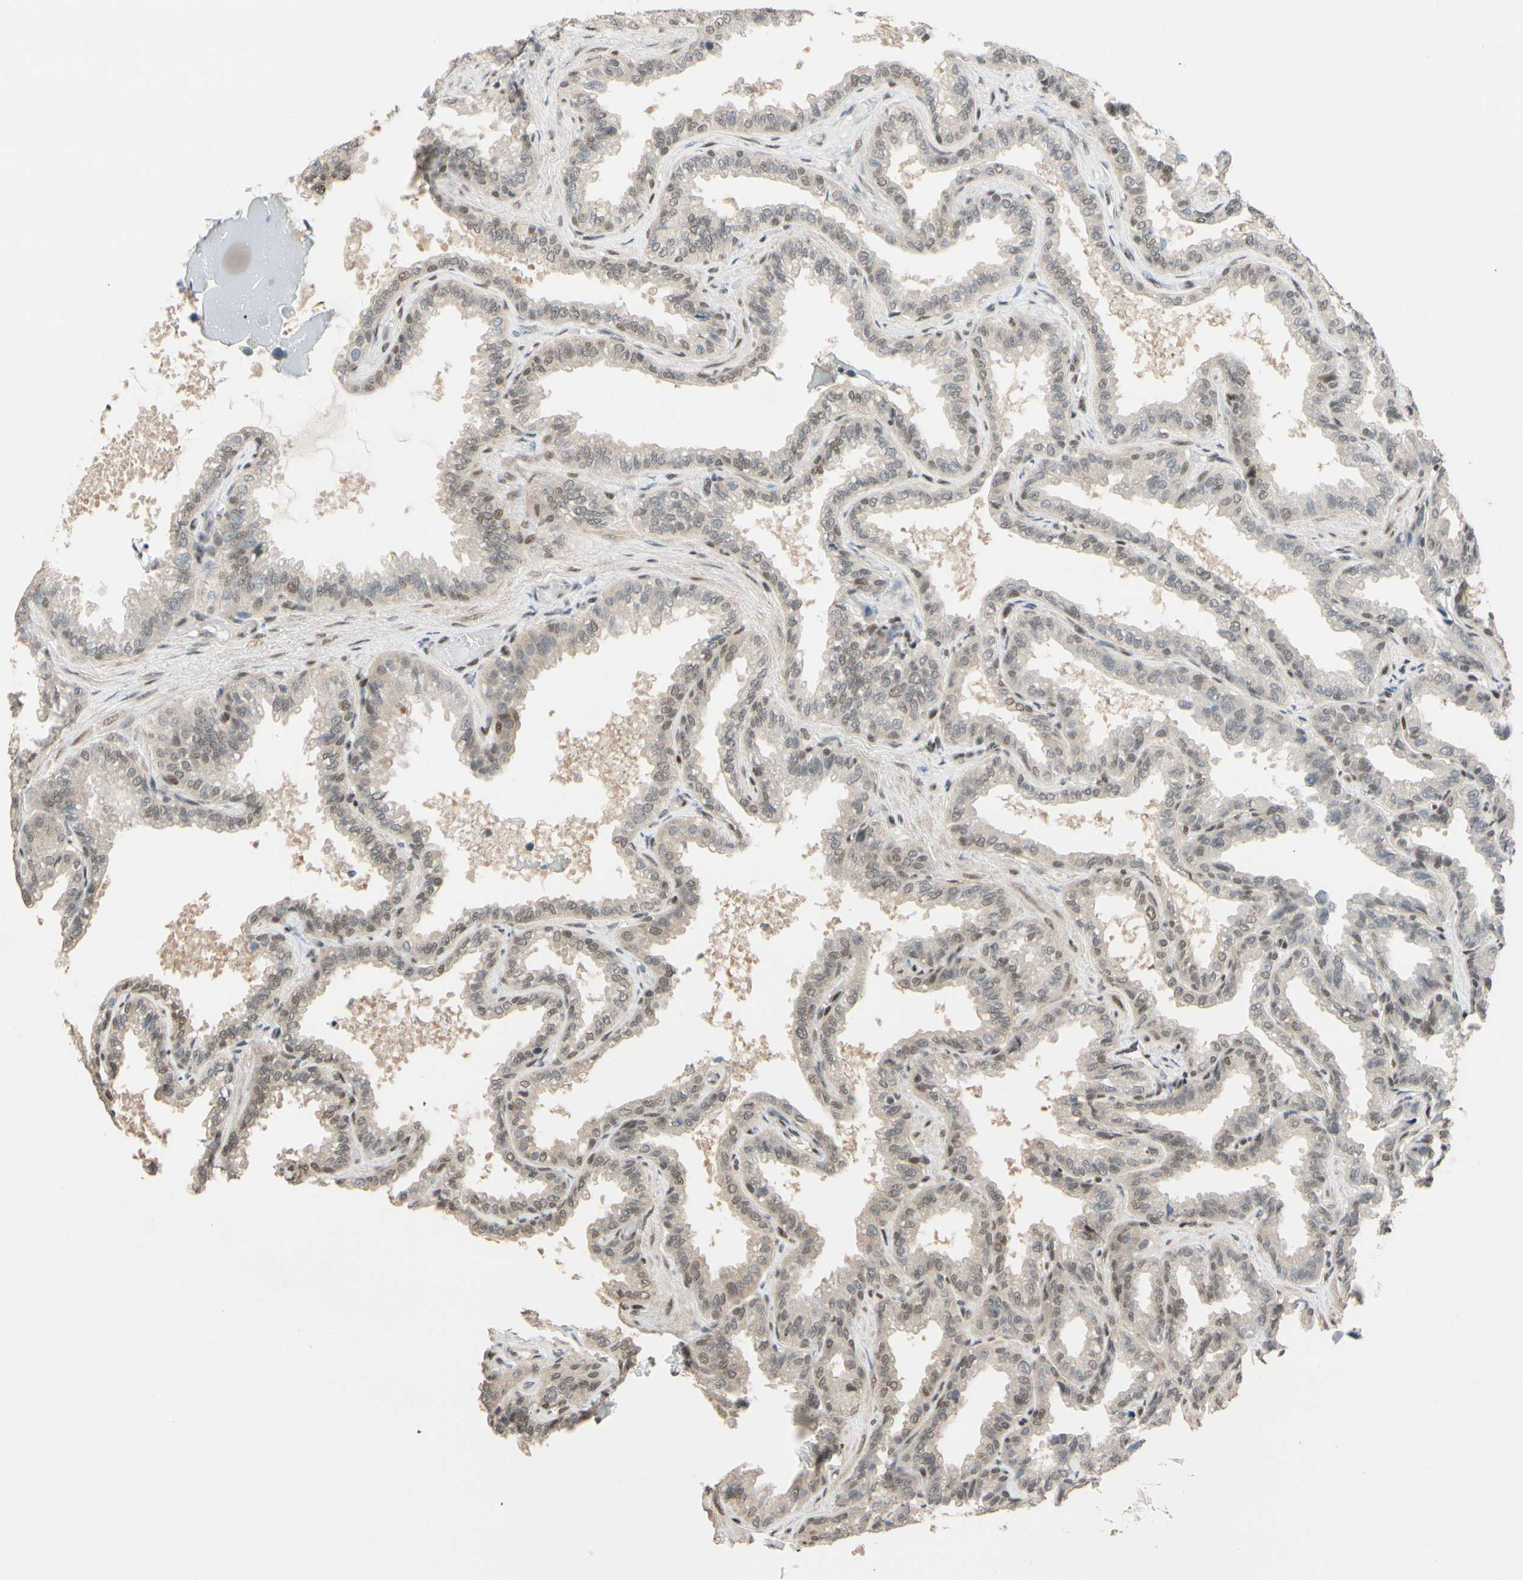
{"staining": {"intensity": "weak", "quantity": "25%-75%", "location": "nuclear"}, "tissue": "seminal vesicle", "cell_type": "Glandular cells", "image_type": "normal", "snomed": [{"axis": "morphology", "description": "Normal tissue, NOS"}, {"axis": "topography", "description": "Seminal veicle"}], "caption": "Immunohistochemistry photomicrograph of benign seminal vesicle stained for a protein (brown), which shows low levels of weak nuclear expression in about 25%-75% of glandular cells.", "gene": "TAF4", "patient": {"sex": "male", "age": 46}}